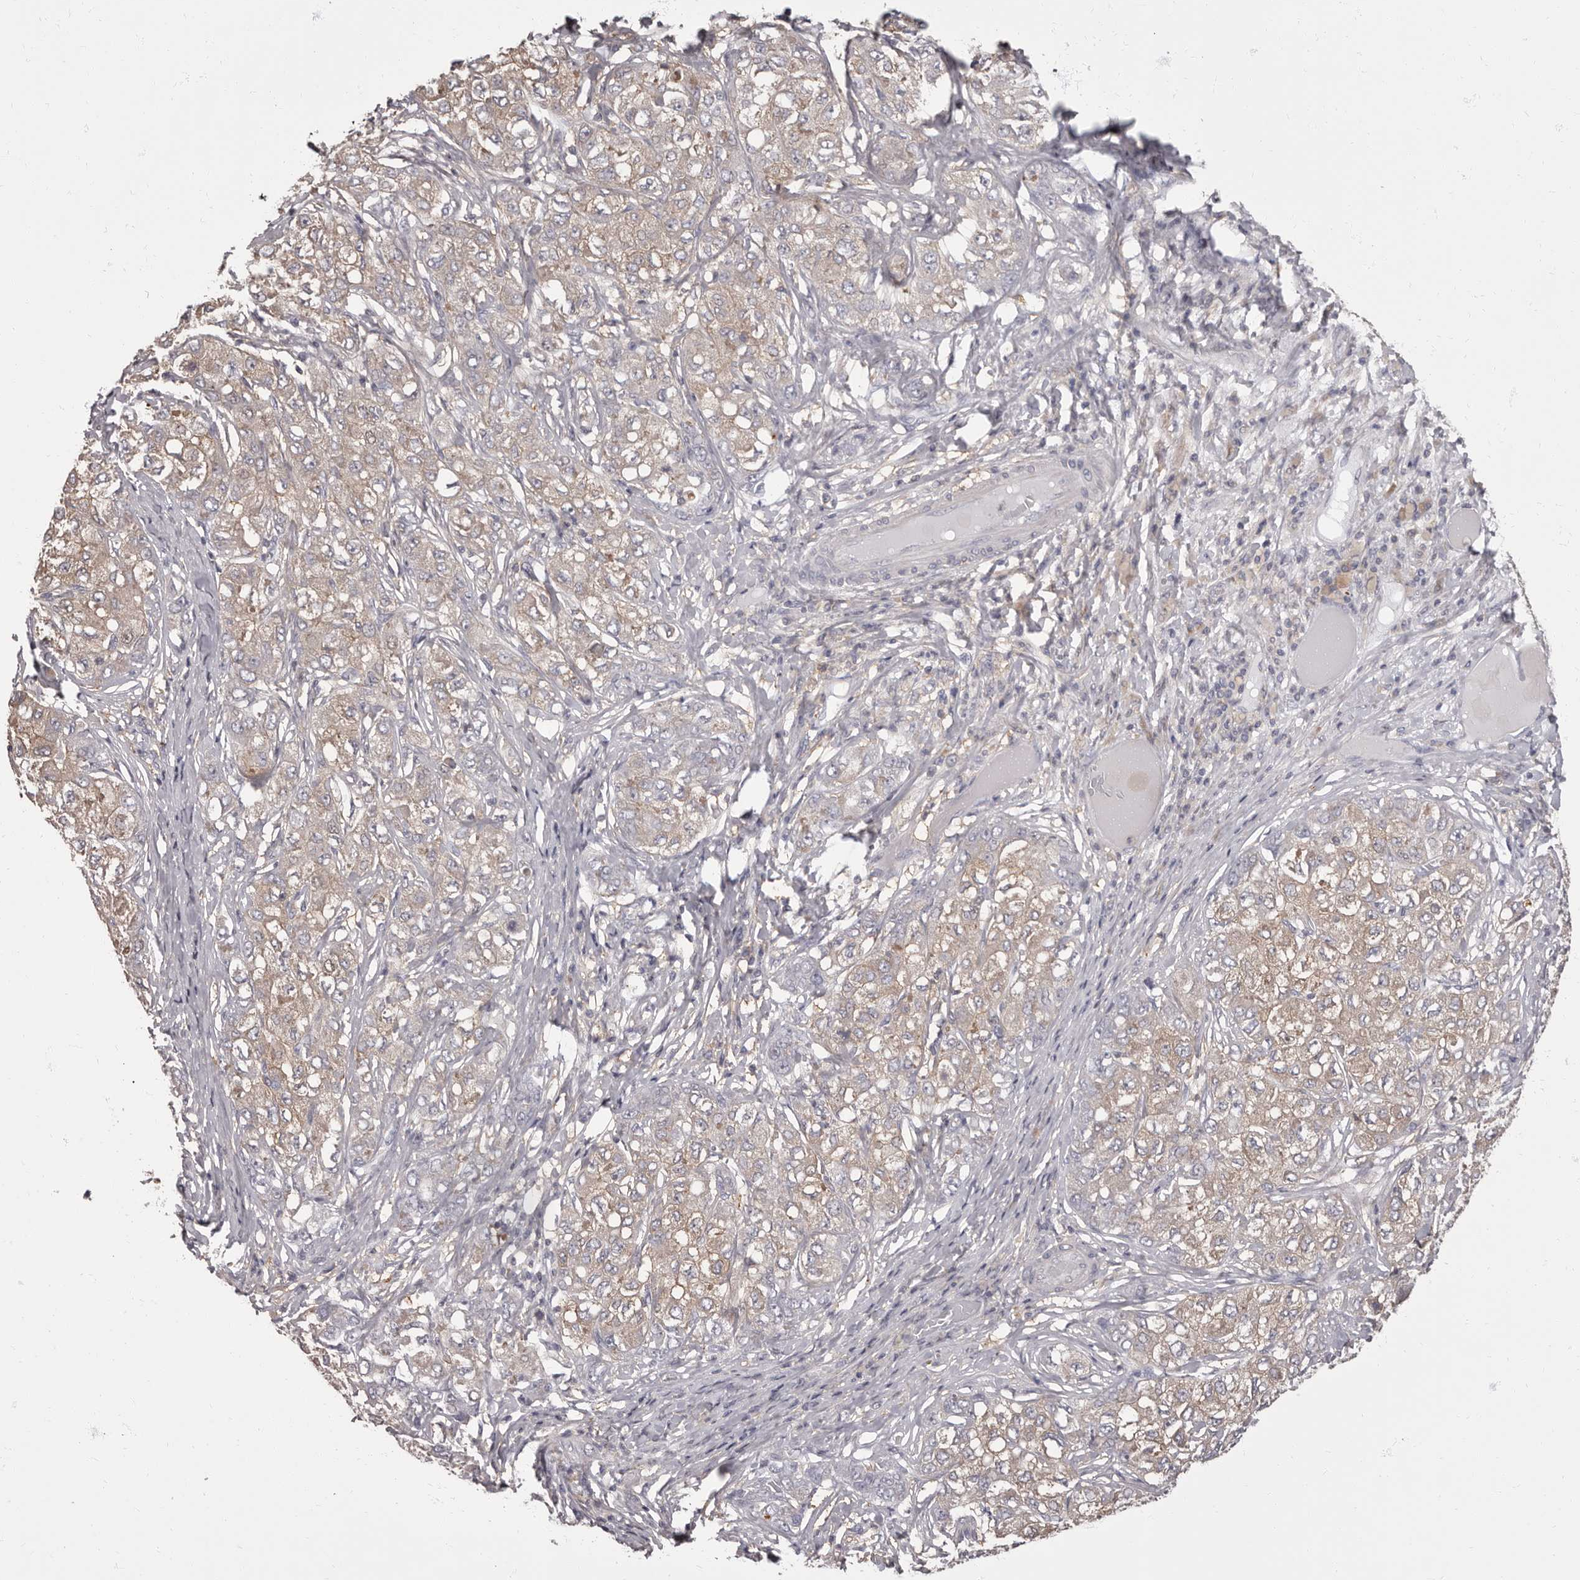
{"staining": {"intensity": "weak", "quantity": ">75%", "location": "cytoplasmic/membranous"}, "tissue": "liver cancer", "cell_type": "Tumor cells", "image_type": "cancer", "snomed": [{"axis": "morphology", "description": "Carcinoma, Hepatocellular, NOS"}, {"axis": "topography", "description": "Liver"}], "caption": "Approximately >75% of tumor cells in human liver hepatocellular carcinoma show weak cytoplasmic/membranous protein positivity as visualized by brown immunohistochemical staining.", "gene": "APEH", "patient": {"sex": "male", "age": 80}}